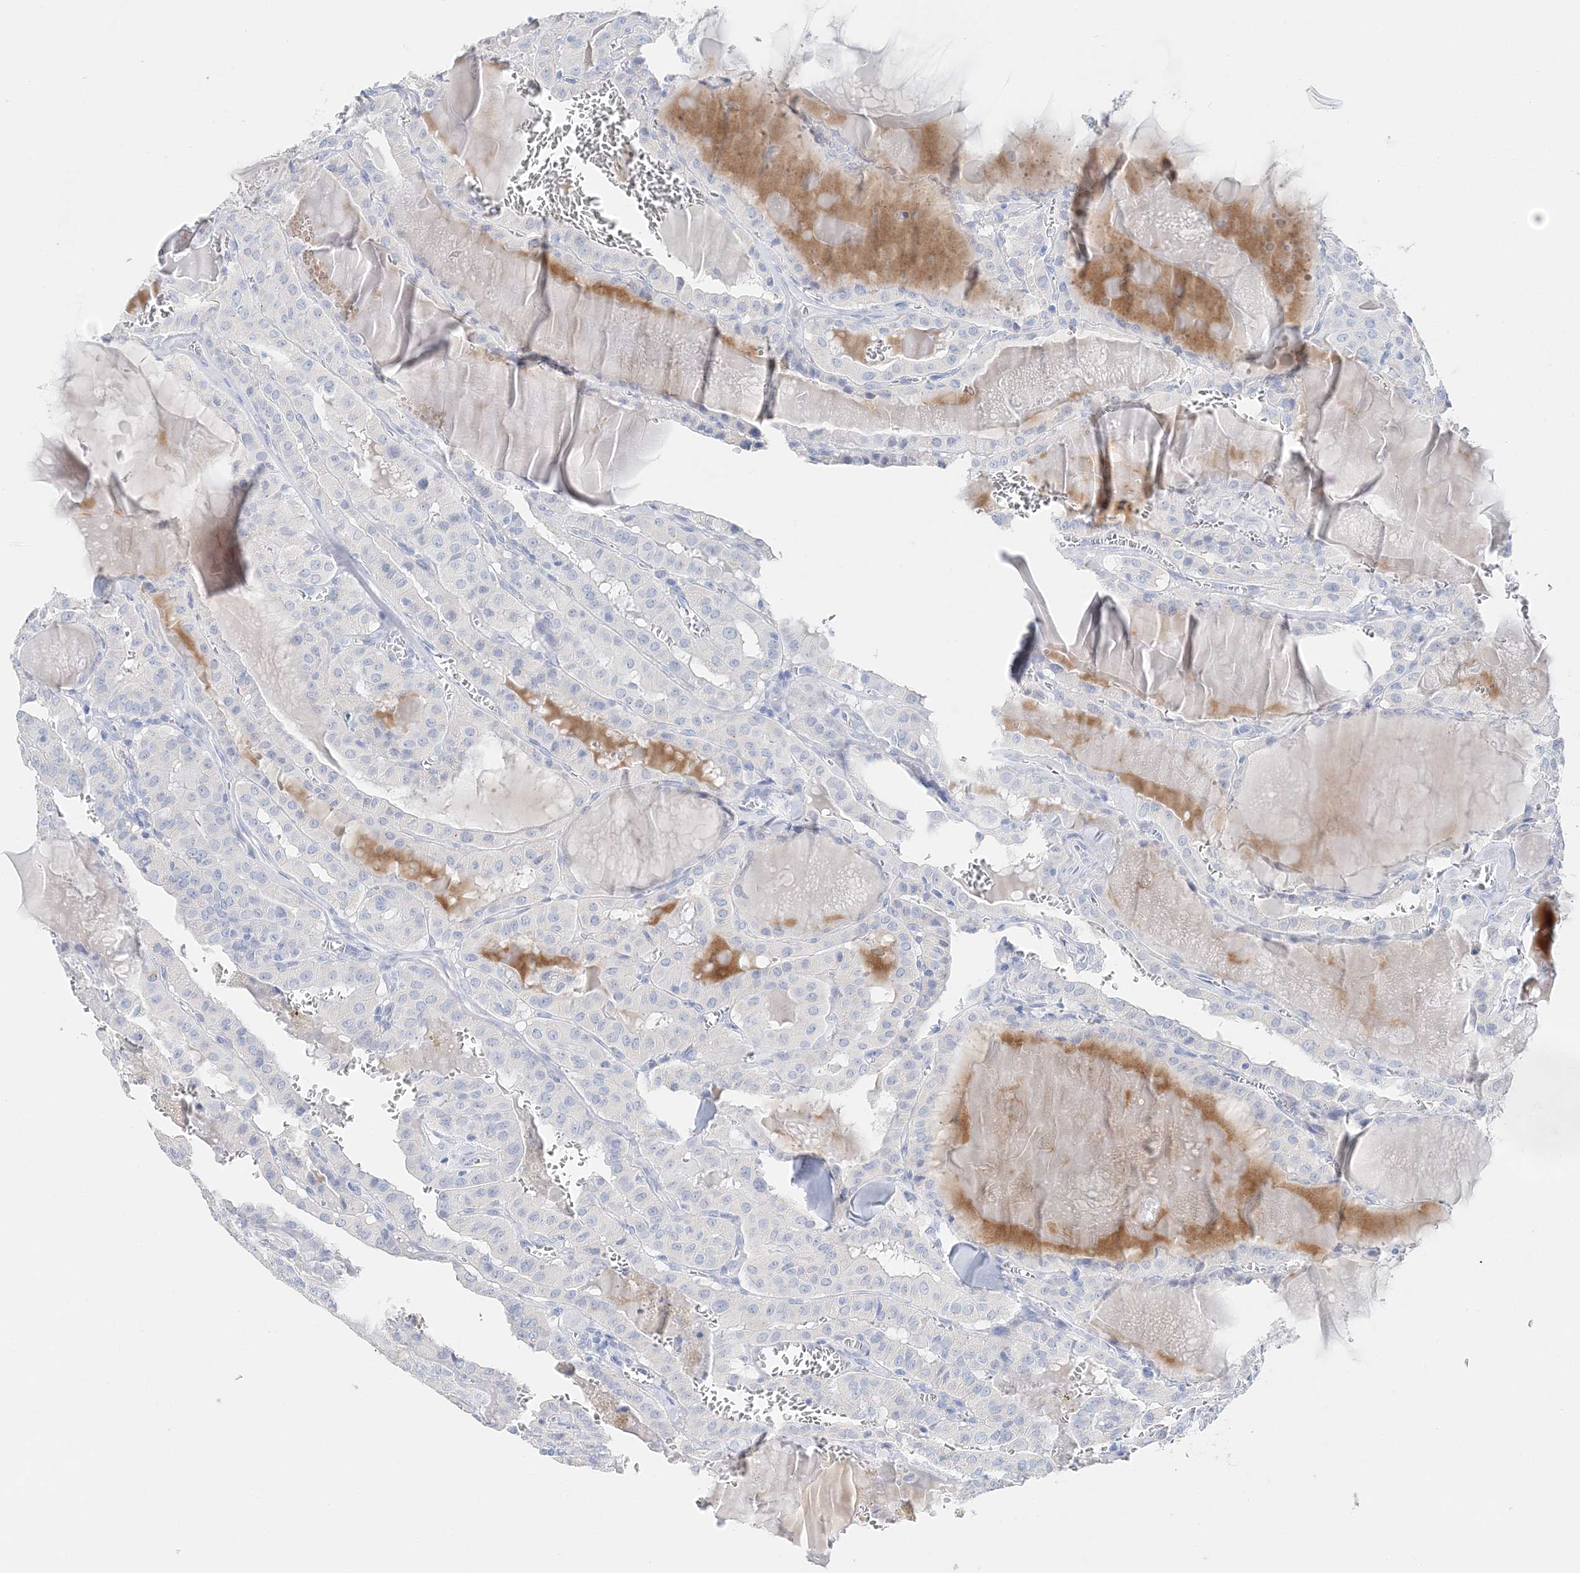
{"staining": {"intensity": "negative", "quantity": "none", "location": "none"}, "tissue": "thyroid cancer", "cell_type": "Tumor cells", "image_type": "cancer", "snomed": [{"axis": "morphology", "description": "Papillary adenocarcinoma, NOS"}, {"axis": "topography", "description": "Thyroid gland"}], "caption": "An image of human thyroid cancer (papillary adenocarcinoma) is negative for staining in tumor cells.", "gene": "TSPYL6", "patient": {"sex": "male", "age": 52}}